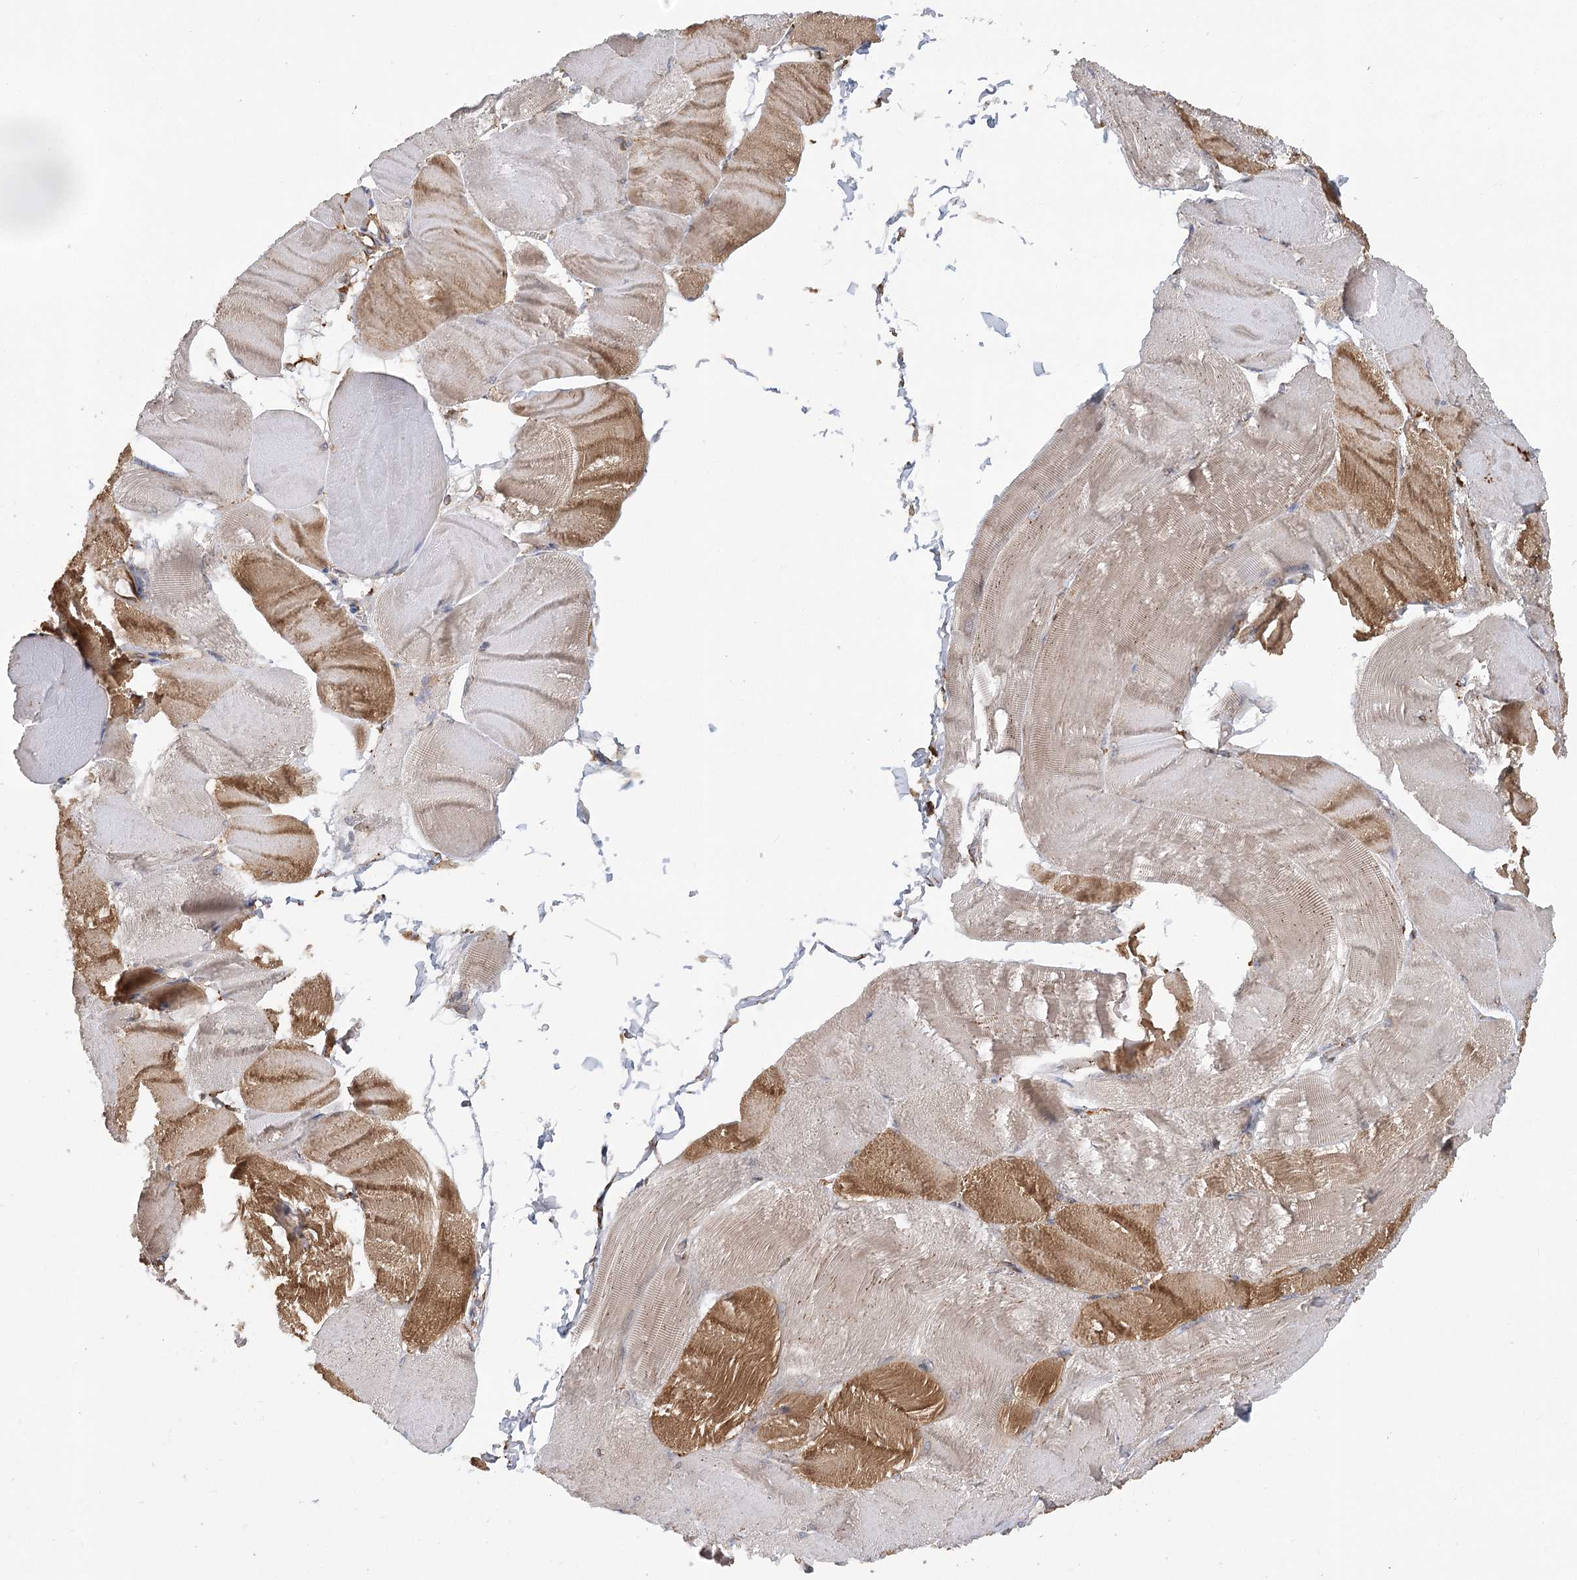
{"staining": {"intensity": "moderate", "quantity": "25%-75%", "location": "cytoplasmic/membranous"}, "tissue": "skeletal muscle", "cell_type": "Myocytes", "image_type": "normal", "snomed": [{"axis": "morphology", "description": "Normal tissue, NOS"}, {"axis": "morphology", "description": "Basal cell carcinoma"}, {"axis": "topography", "description": "Skeletal muscle"}], "caption": "Human skeletal muscle stained for a protein (brown) displays moderate cytoplasmic/membranous positive expression in about 25%-75% of myocytes.", "gene": "ACAP2", "patient": {"sex": "female", "age": 64}}